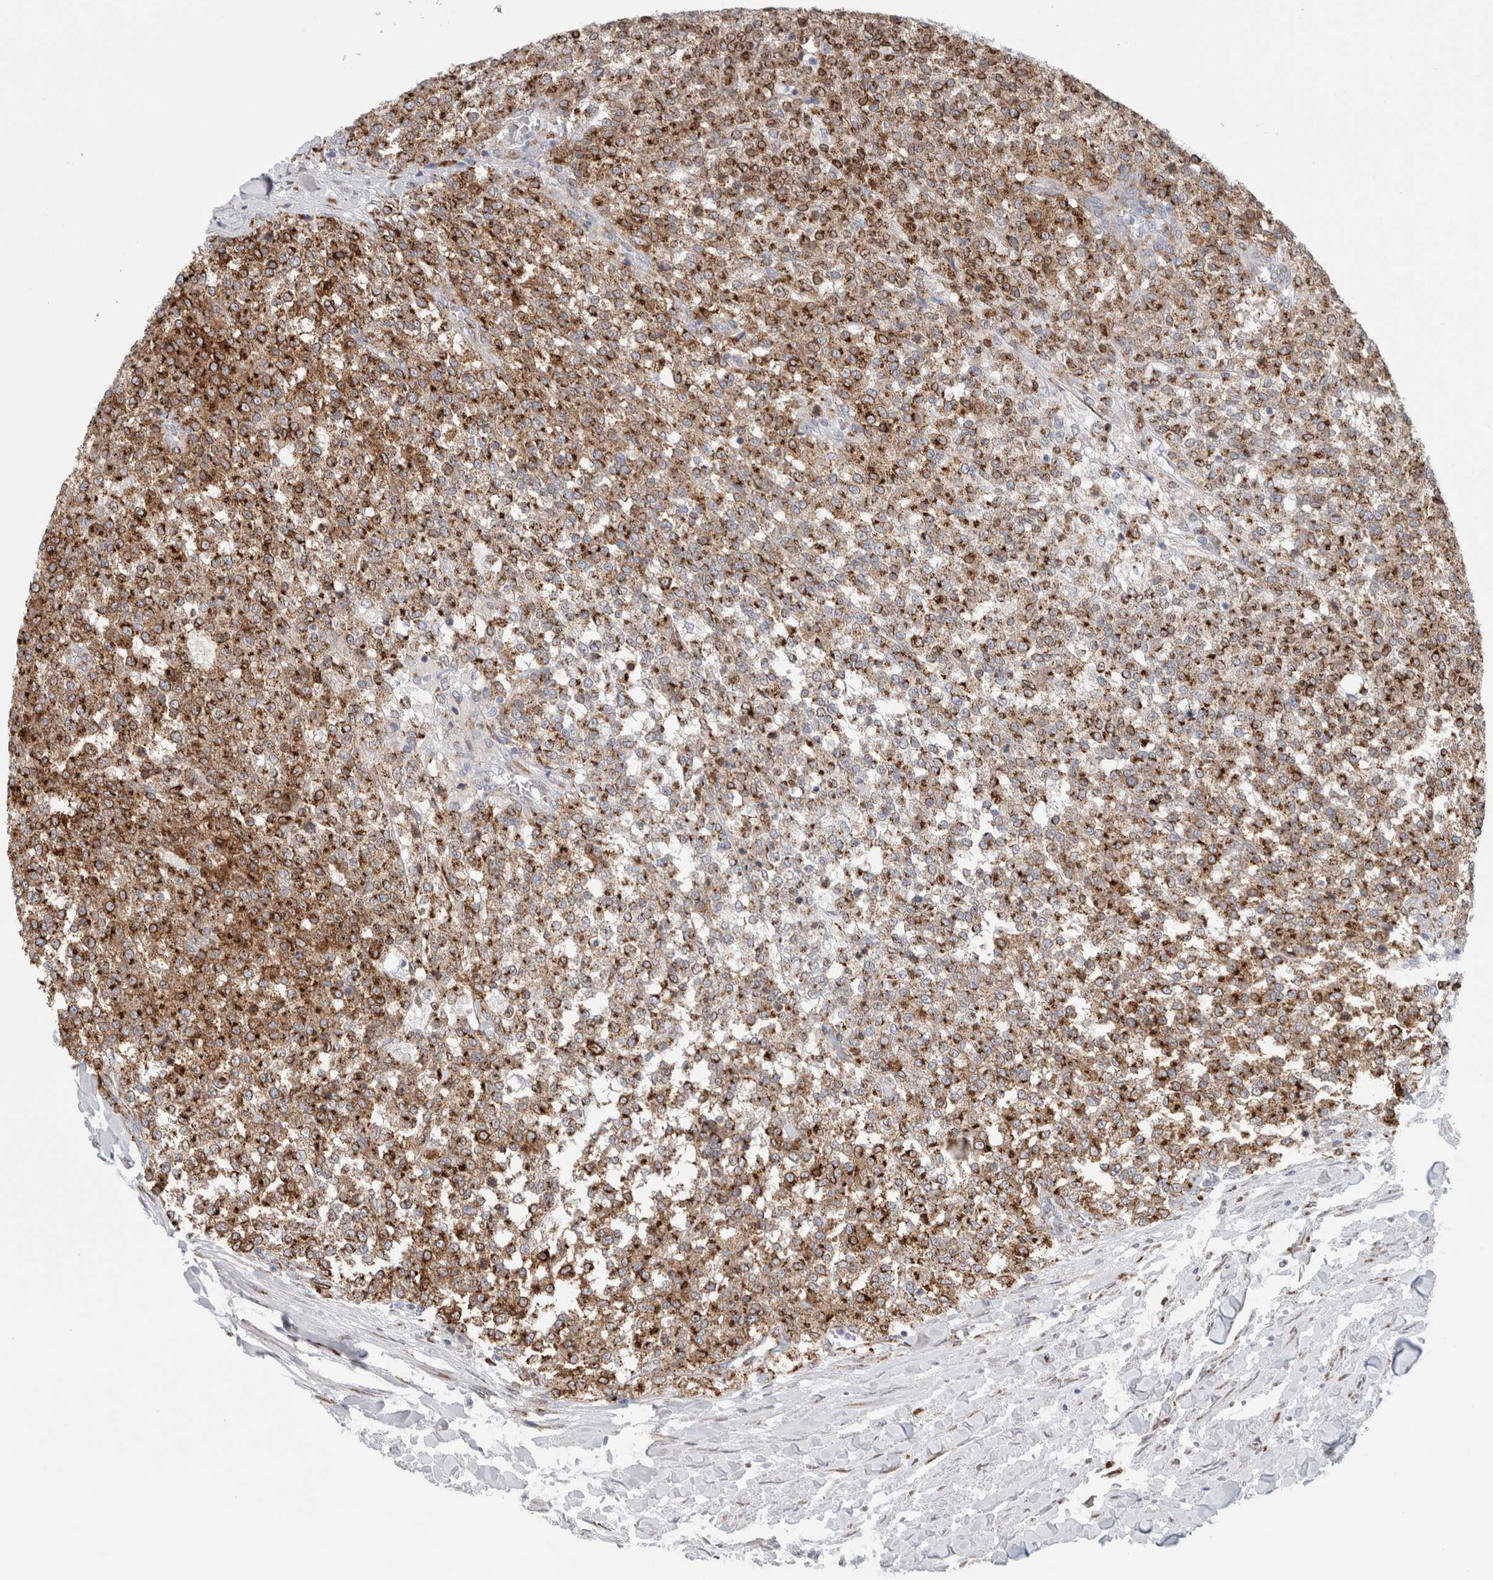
{"staining": {"intensity": "moderate", "quantity": ">75%", "location": "cytoplasmic/membranous"}, "tissue": "testis cancer", "cell_type": "Tumor cells", "image_type": "cancer", "snomed": [{"axis": "morphology", "description": "Seminoma, NOS"}, {"axis": "topography", "description": "Testis"}], "caption": "Brown immunohistochemical staining in seminoma (testis) exhibits moderate cytoplasmic/membranous positivity in approximately >75% of tumor cells.", "gene": "MCFD2", "patient": {"sex": "male", "age": 59}}